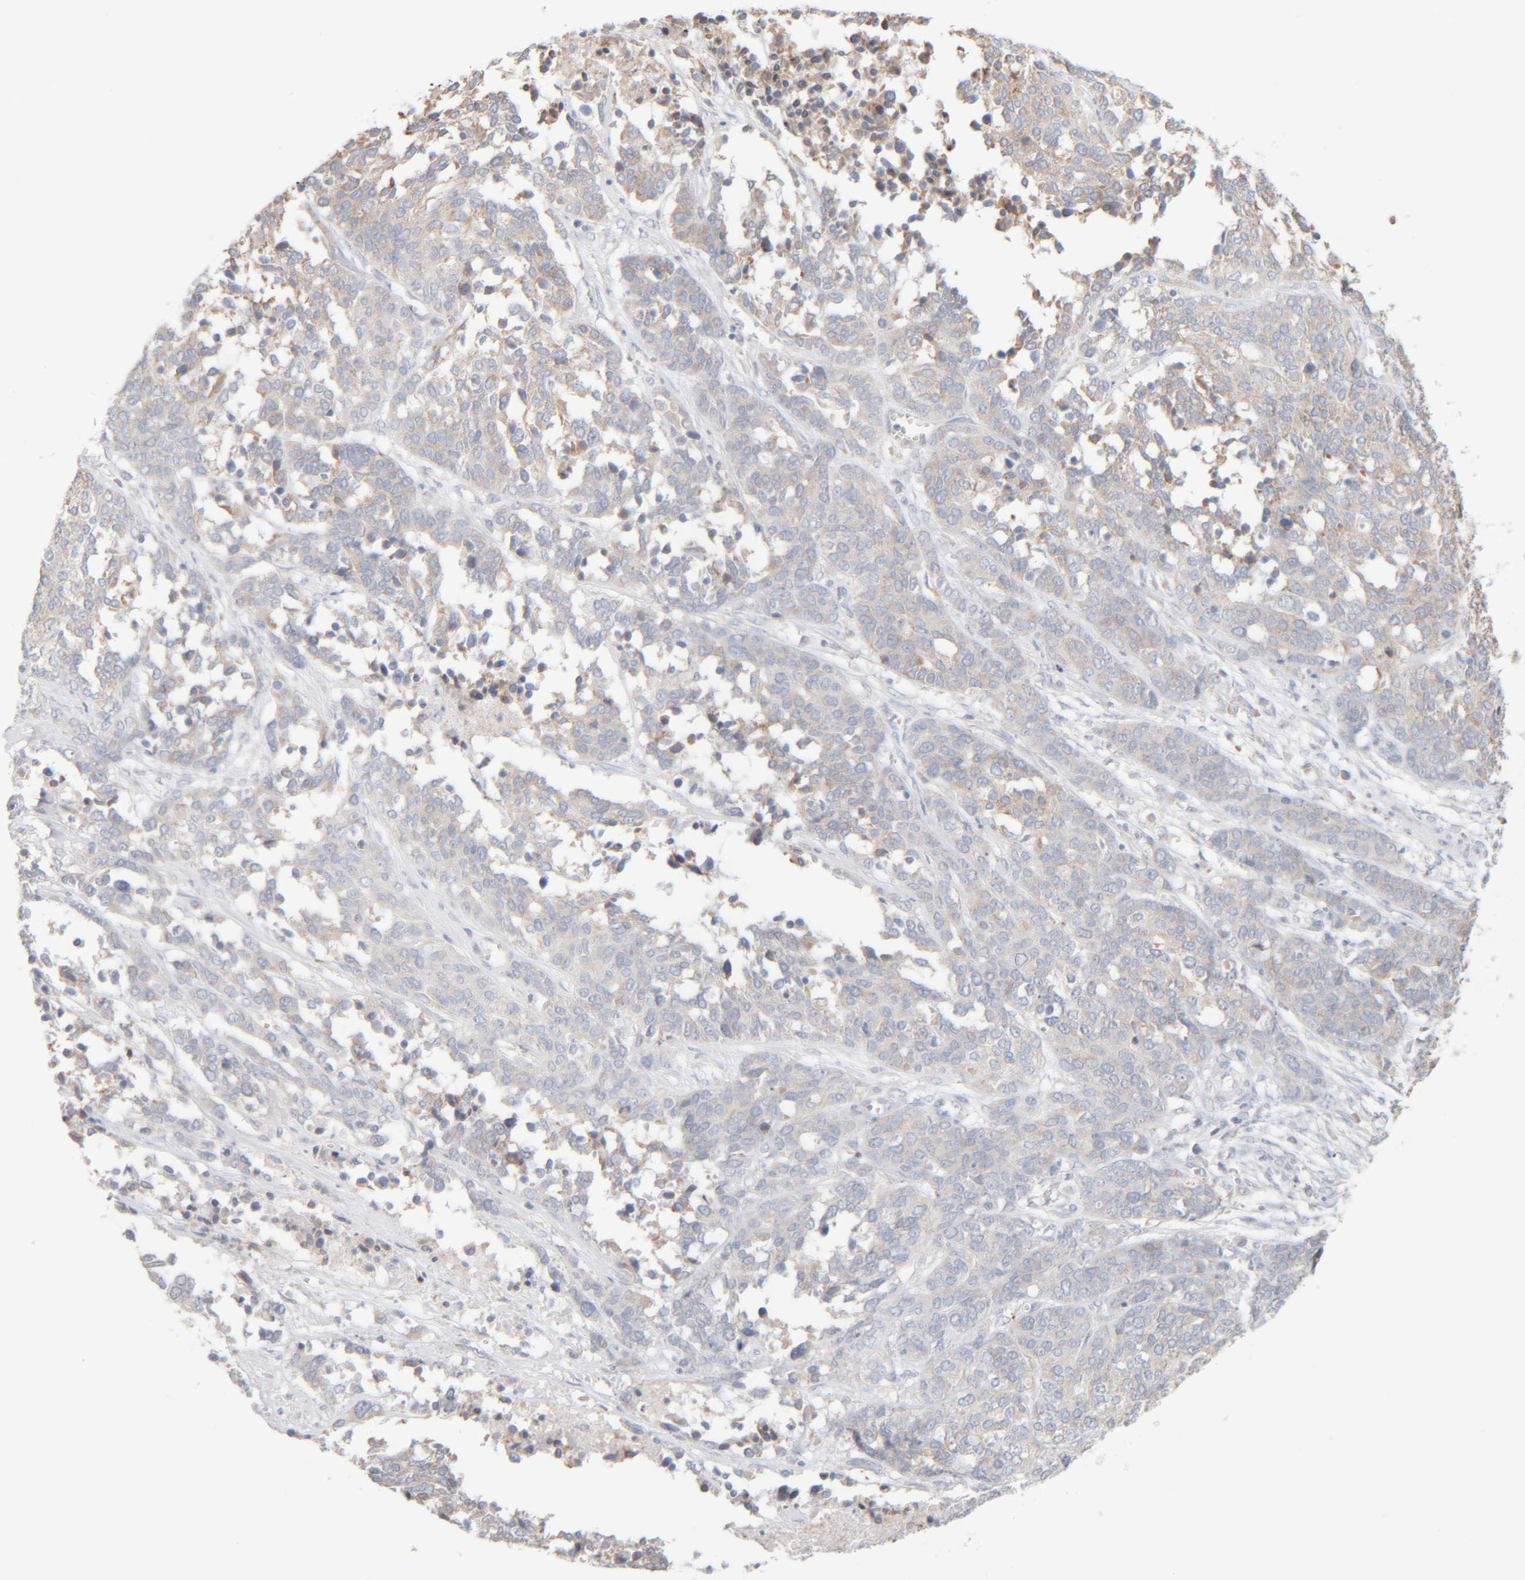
{"staining": {"intensity": "weak", "quantity": "<25%", "location": "cytoplasmic/membranous"}, "tissue": "ovarian cancer", "cell_type": "Tumor cells", "image_type": "cancer", "snomed": [{"axis": "morphology", "description": "Cystadenocarcinoma, serous, NOS"}, {"axis": "topography", "description": "Ovary"}], "caption": "An immunohistochemistry micrograph of ovarian serous cystadenocarcinoma is shown. There is no staining in tumor cells of ovarian serous cystadenocarcinoma.", "gene": "RIDA", "patient": {"sex": "female", "age": 44}}